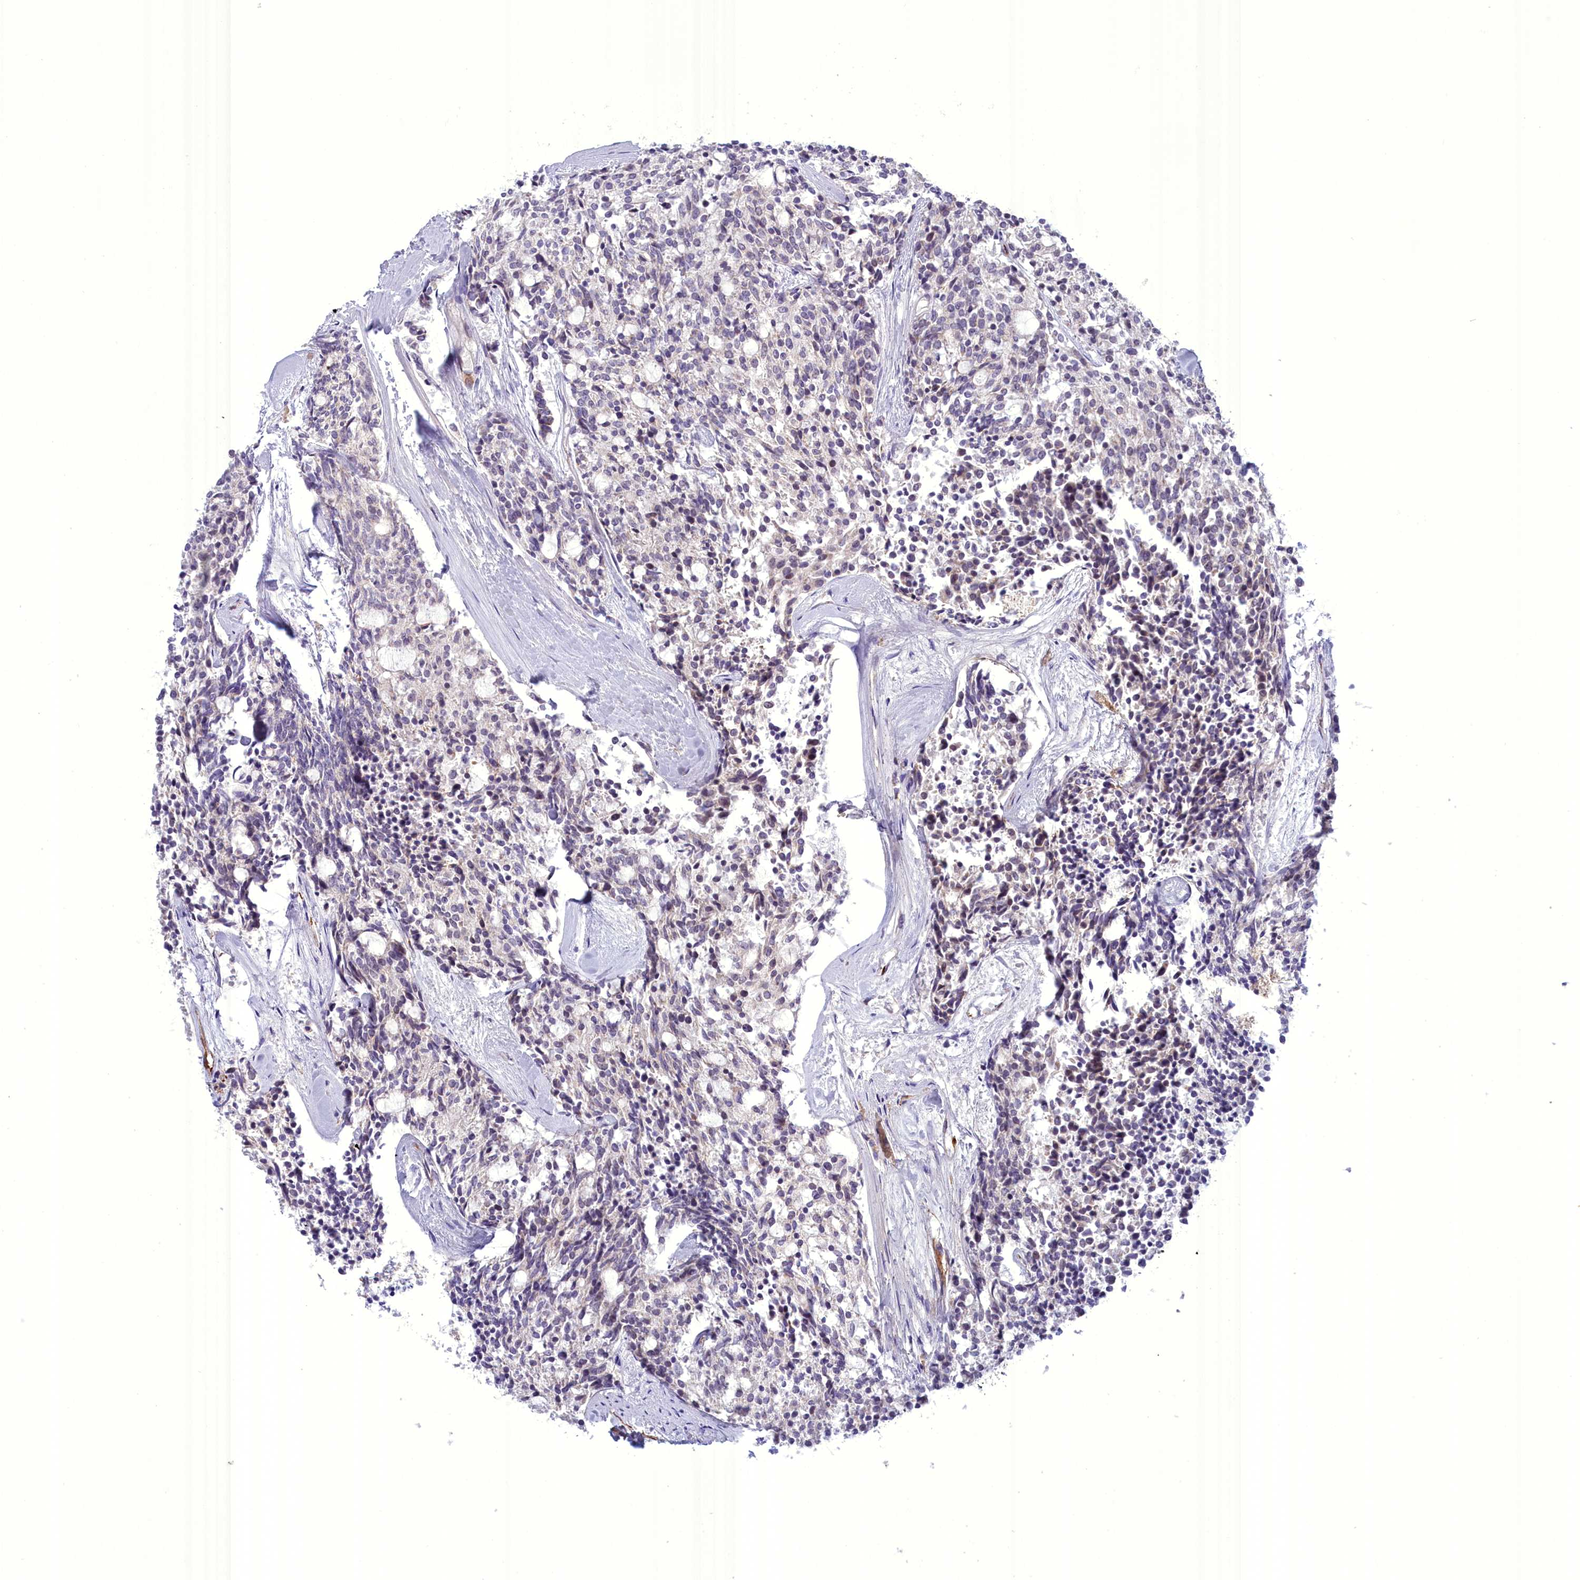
{"staining": {"intensity": "negative", "quantity": "none", "location": "none"}, "tissue": "carcinoid", "cell_type": "Tumor cells", "image_type": "cancer", "snomed": [{"axis": "morphology", "description": "Carcinoid, malignant, NOS"}, {"axis": "topography", "description": "Pancreas"}], "caption": "This is an immunohistochemistry image of malignant carcinoid. There is no positivity in tumor cells.", "gene": "FAM149B1", "patient": {"sex": "female", "age": 54}}